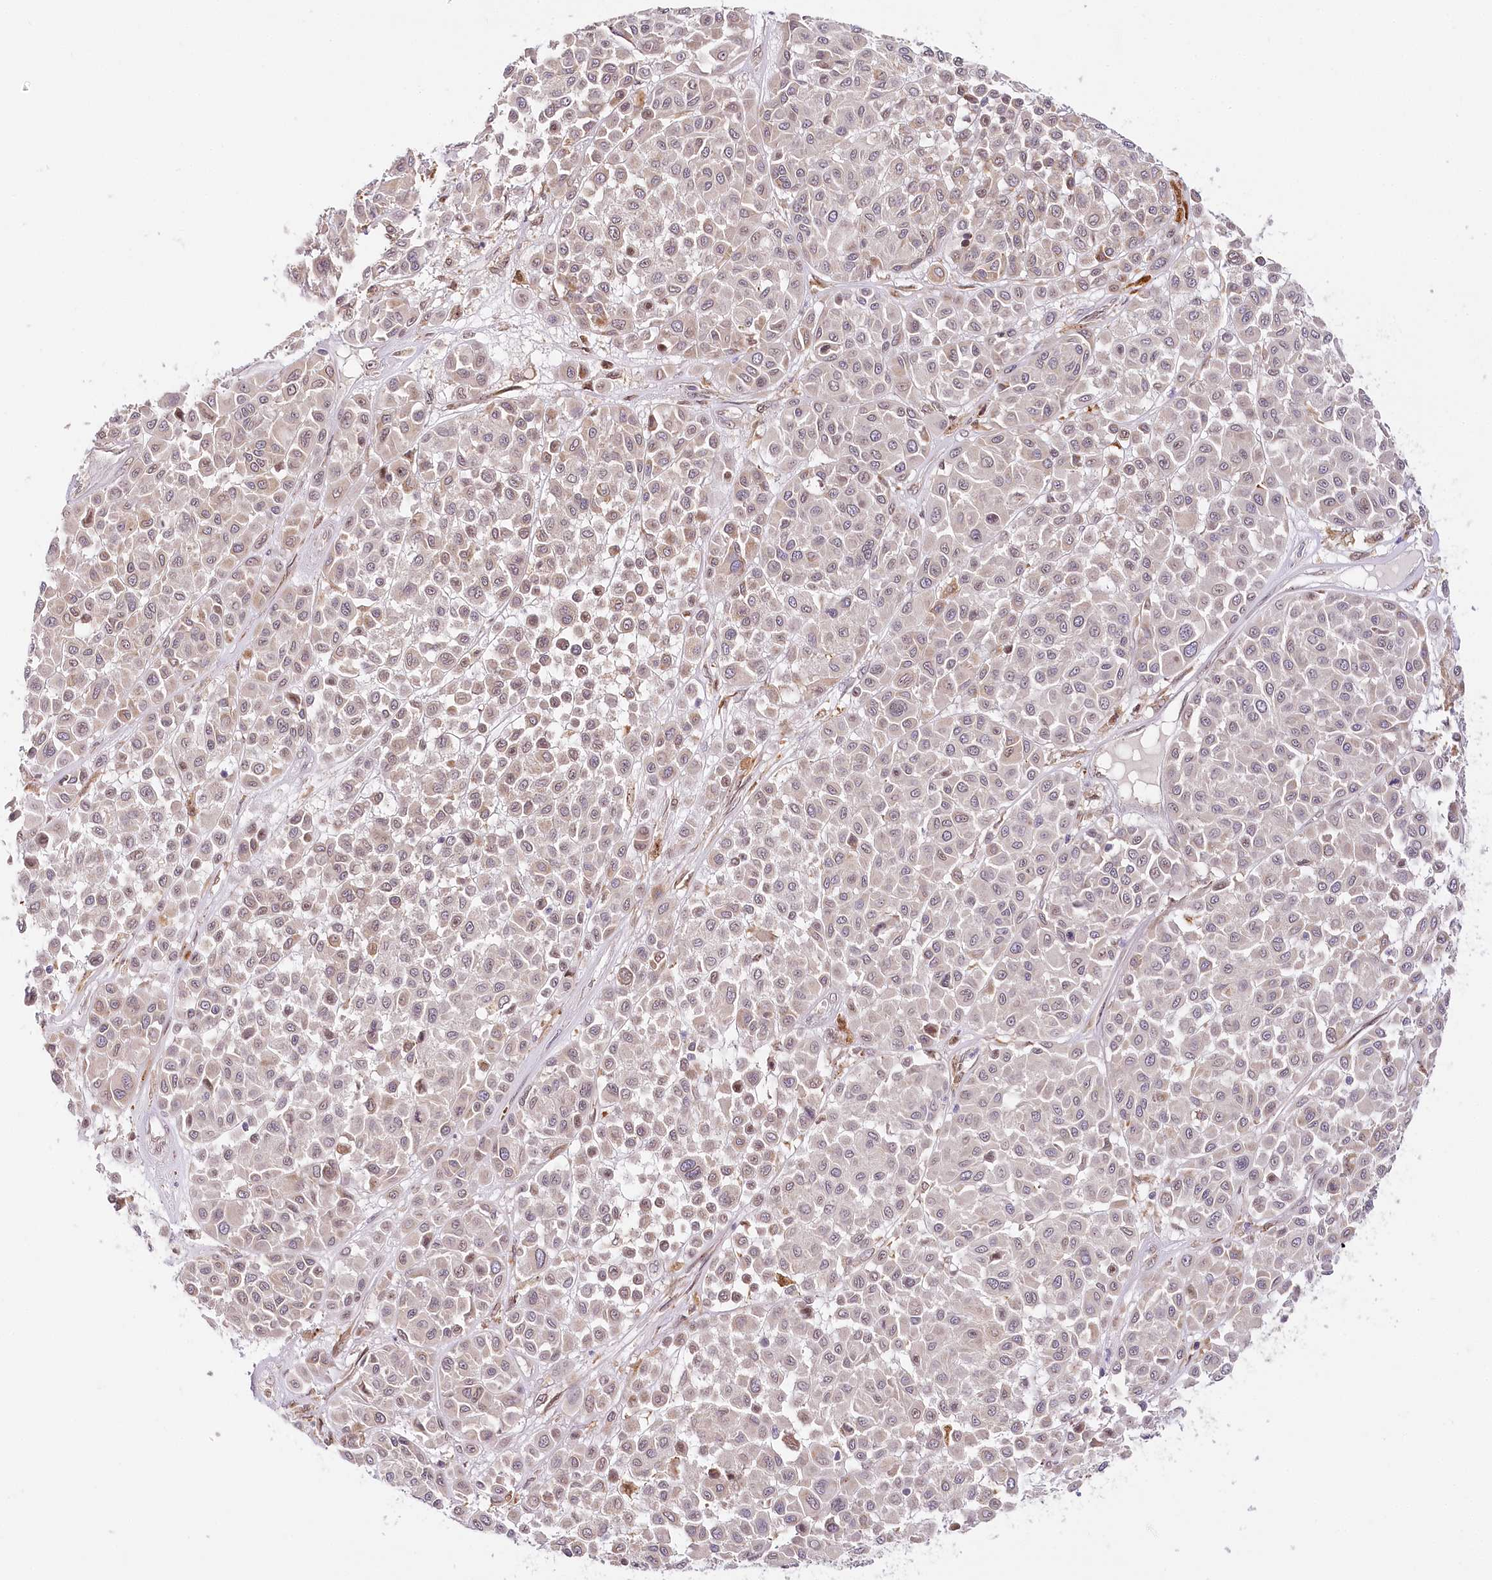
{"staining": {"intensity": "weak", "quantity": "25%-75%", "location": "cytoplasmic/membranous,nuclear"}, "tissue": "melanoma", "cell_type": "Tumor cells", "image_type": "cancer", "snomed": [{"axis": "morphology", "description": "Malignant melanoma, Metastatic site"}, {"axis": "topography", "description": "Soft tissue"}], "caption": "Tumor cells reveal weak cytoplasmic/membranous and nuclear expression in about 25%-75% of cells in melanoma.", "gene": "WDR36", "patient": {"sex": "male", "age": 41}}